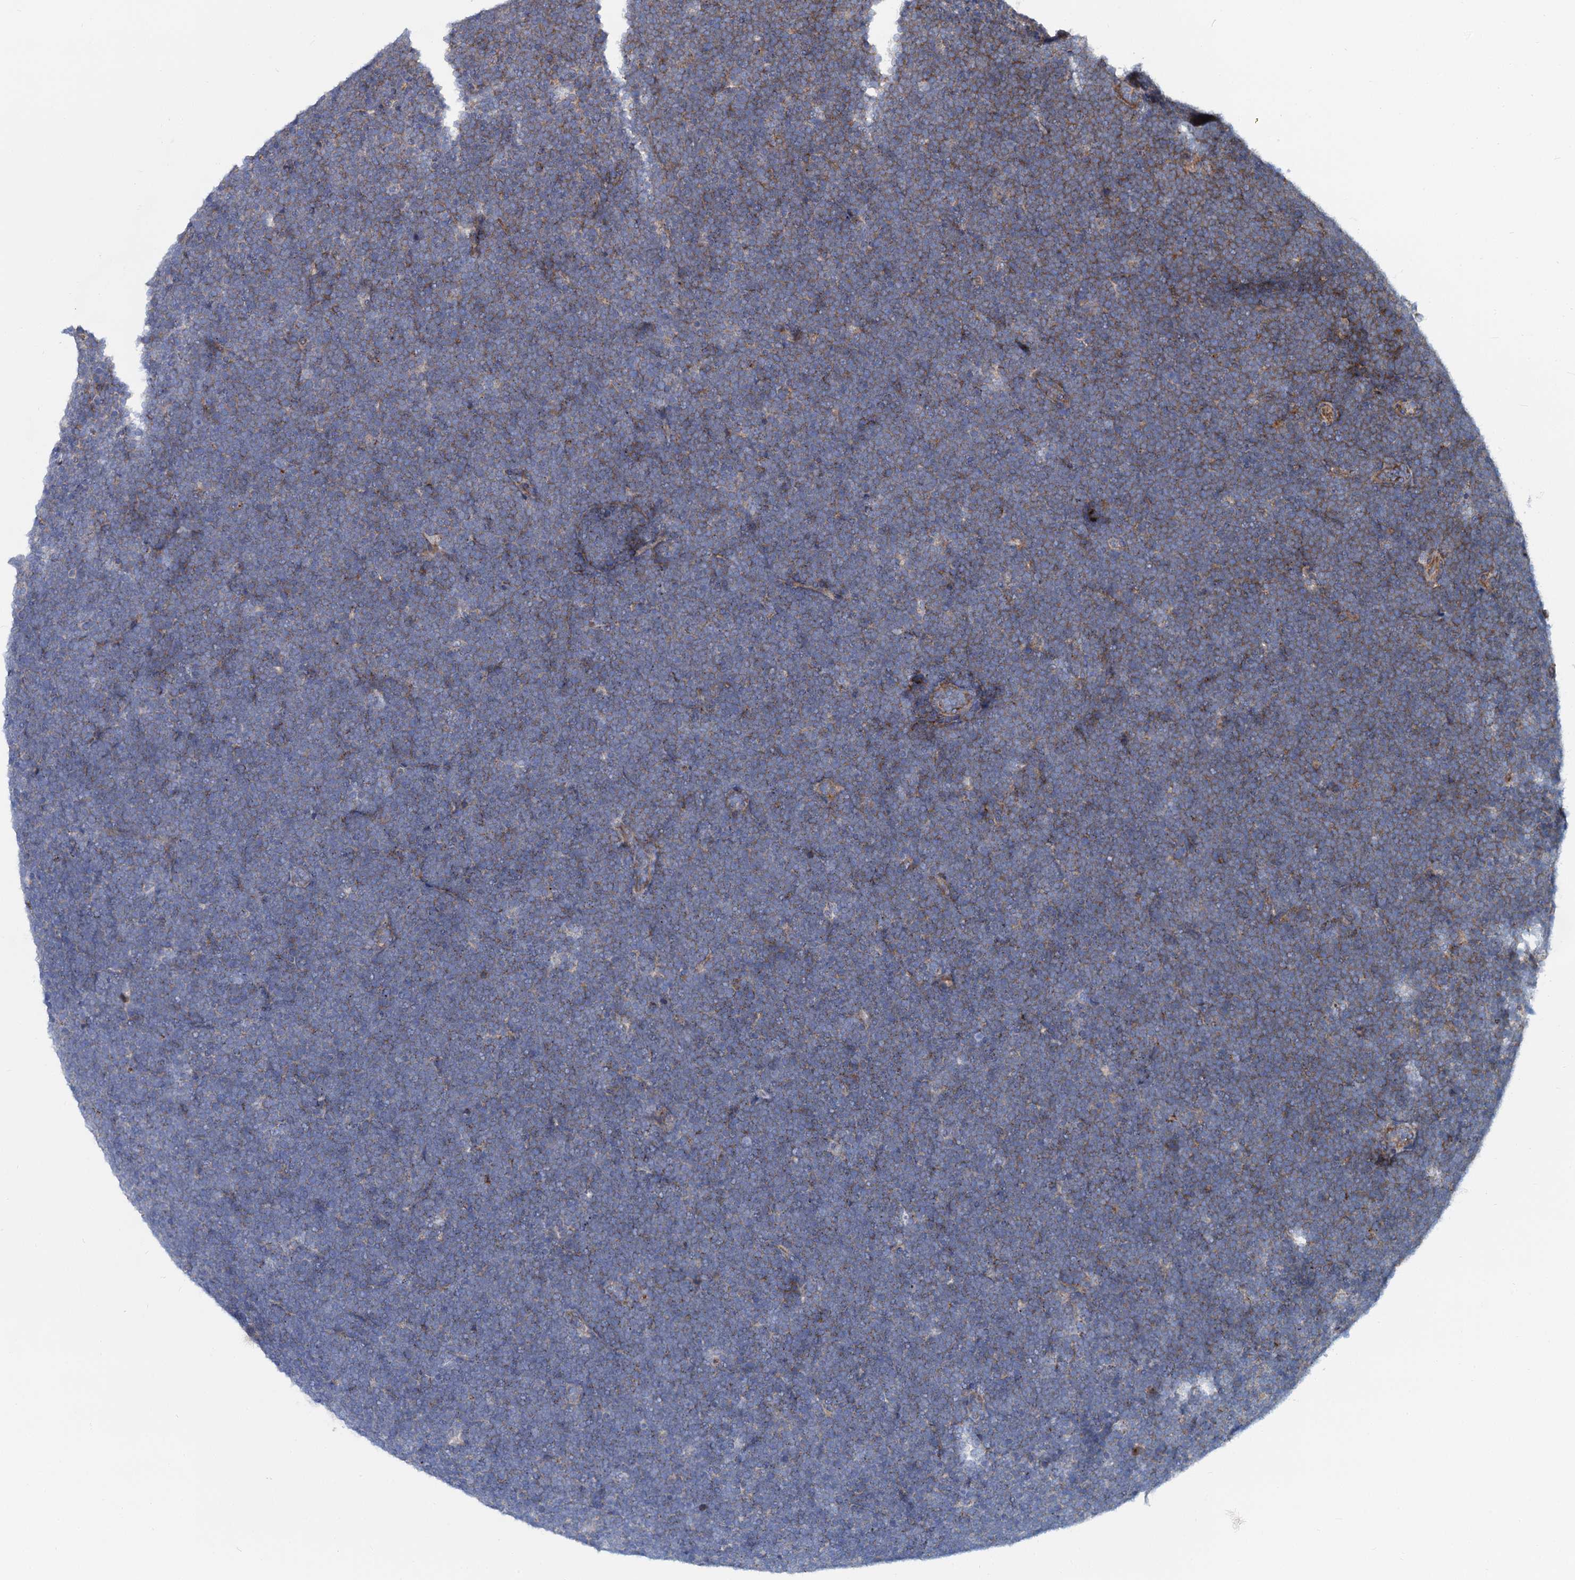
{"staining": {"intensity": "weak", "quantity": "25%-75%", "location": "cytoplasmic/membranous"}, "tissue": "lymphoma", "cell_type": "Tumor cells", "image_type": "cancer", "snomed": [{"axis": "morphology", "description": "Malignant lymphoma, non-Hodgkin's type, High grade"}, {"axis": "topography", "description": "Lymph node"}], "caption": "Weak cytoplasmic/membranous positivity is seen in about 25%-75% of tumor cells in lymphoma.", "gene": "PSEN1", "patient": {"sex": "male", "age": 13}}